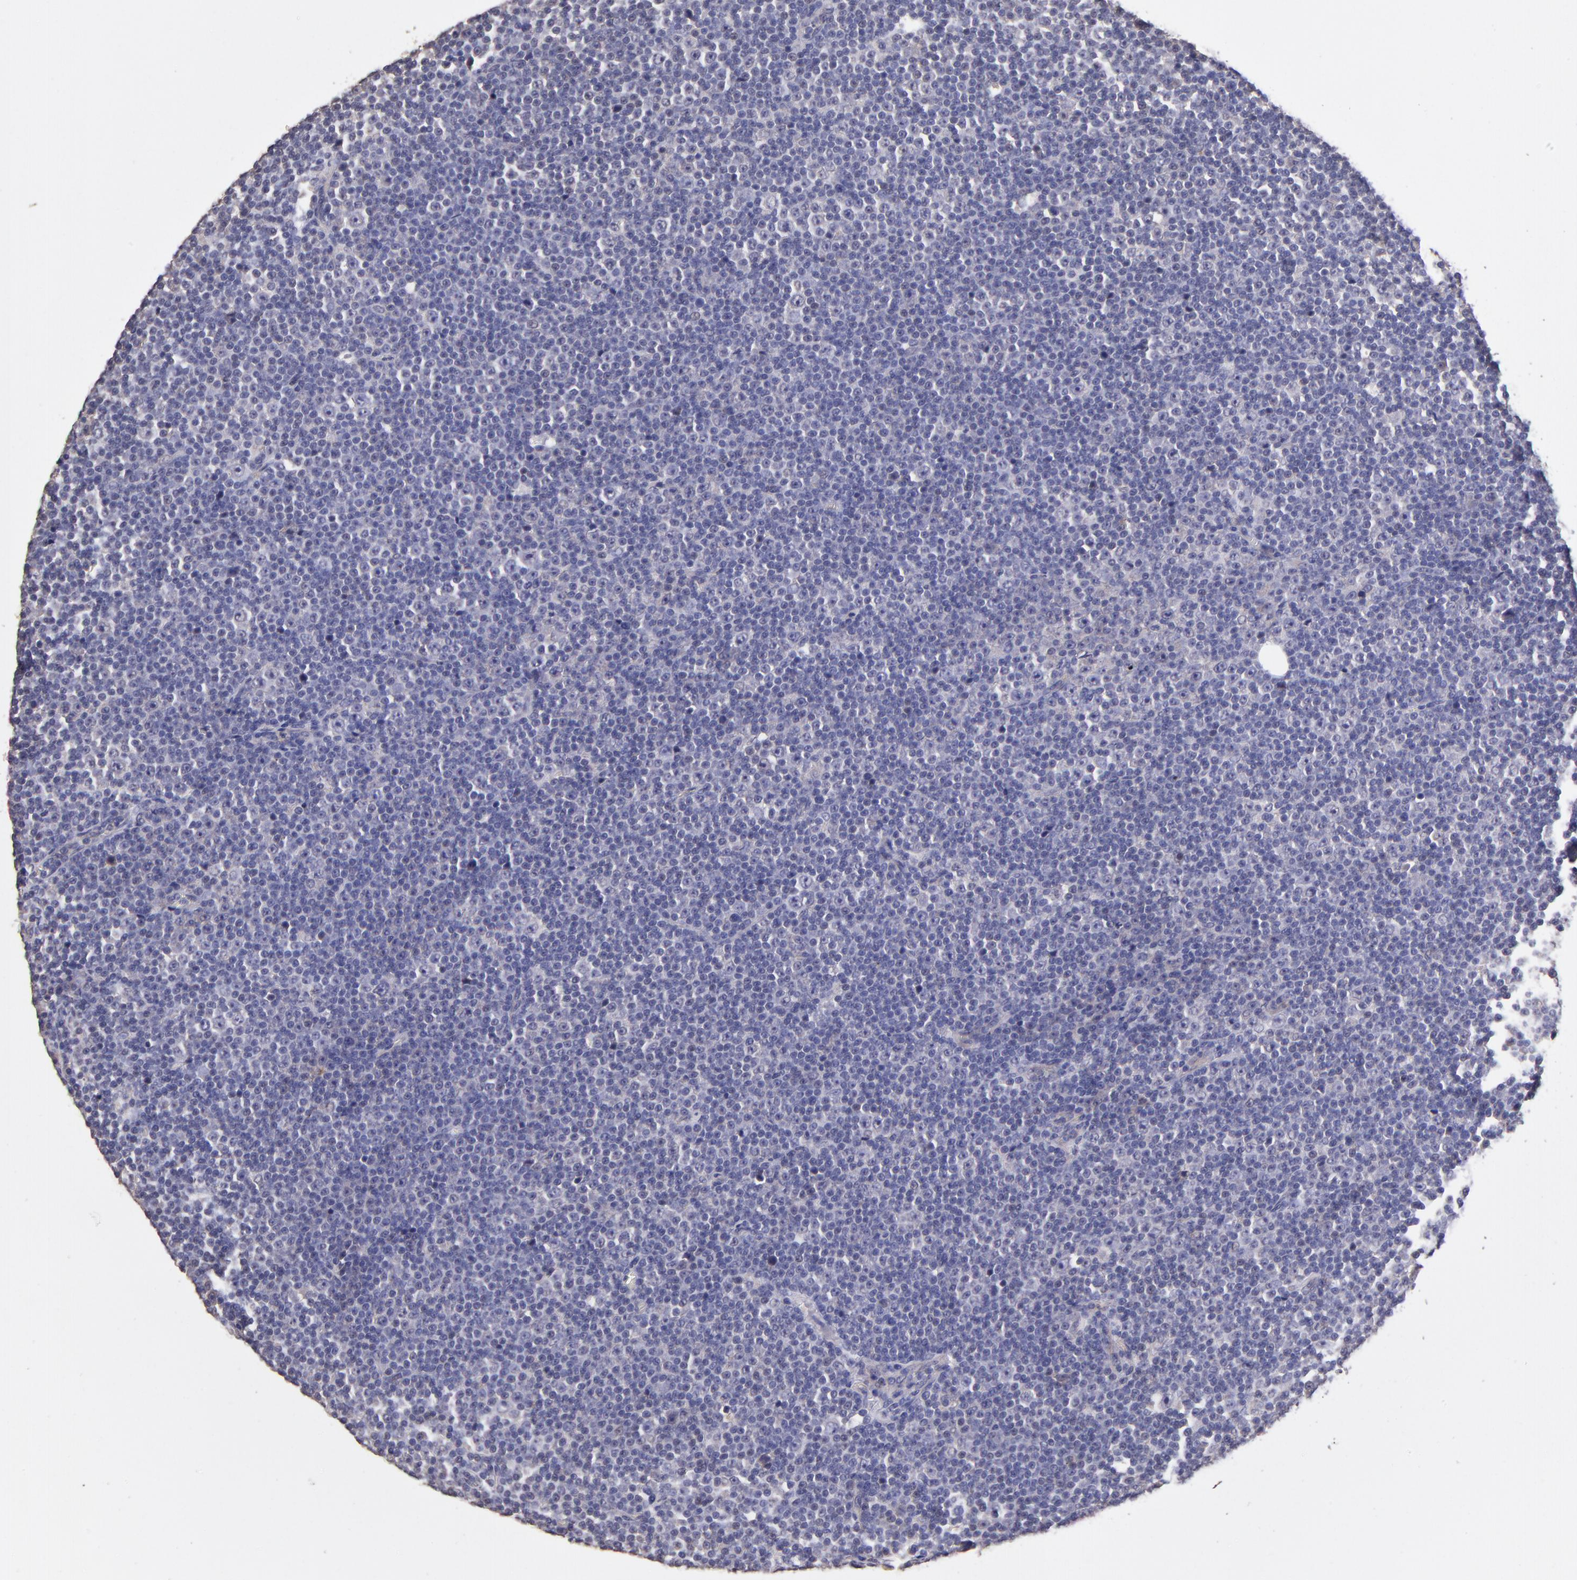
{"staining": {"intensity": "negative", "quantity": "none", "location": "none"}, "tissue": "lymphoma", "cell_type": "Tumor cells", "image_type": "cancer", "snomed": [{"axis": "morphology", "description": "Malignant lymphoma, non-Hodgkin's type, Low grade"}, {"axis": "topography", "description": "Lymph node"}], "caption": "This is an IHC histopathology image of human low-grade malignant lymphoma, non-Hodgkin's type. There is no staining in tumor cells.", "gene": "RNASEL", "patient": {"sex": "female", "age": 67}}